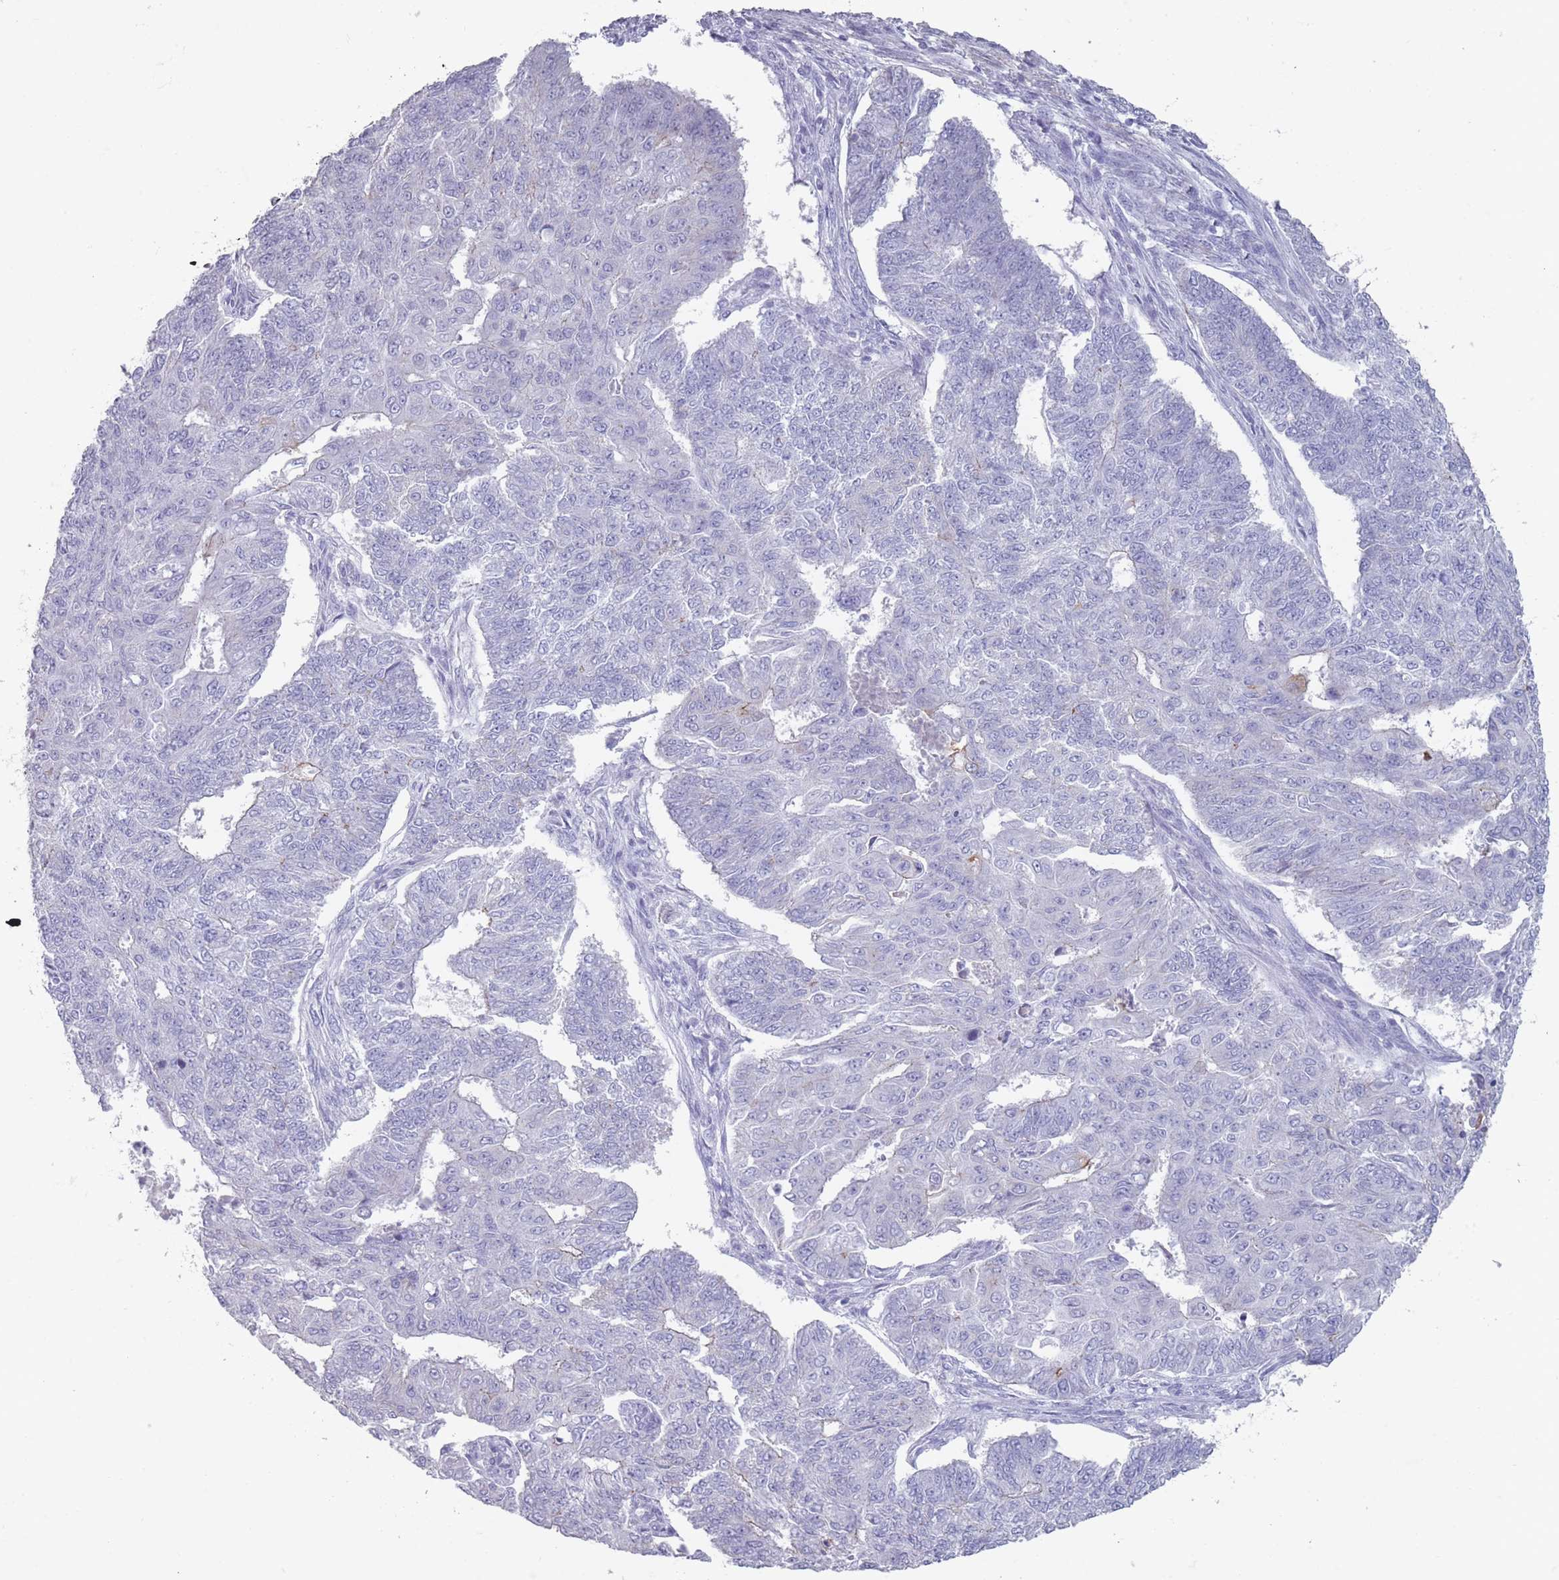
{"staining": {"intensity": "negative", "quantity": "none", "location": "none"}, "tissue": "endometrial cancer", "cell_type": "Tumor cells", "image_type": "cancer", "snomed": [{"axis": "morphology", "description": "Adenocarcinoma, NOS"}, {"axis": "topography", "description": "Endometrium"}], "caption": "Immunohistochemistry image of endometrial cancer (adenocarcinoma) stained for a protein (brown), which reveals no positivity in tumor cells. (DAB (3,3'-diaminobenzidine) IHC visualized using brightfield microscopy, high magnification).", "gene": "RHBG", "patient": {"sex": "female", "age": 32}}